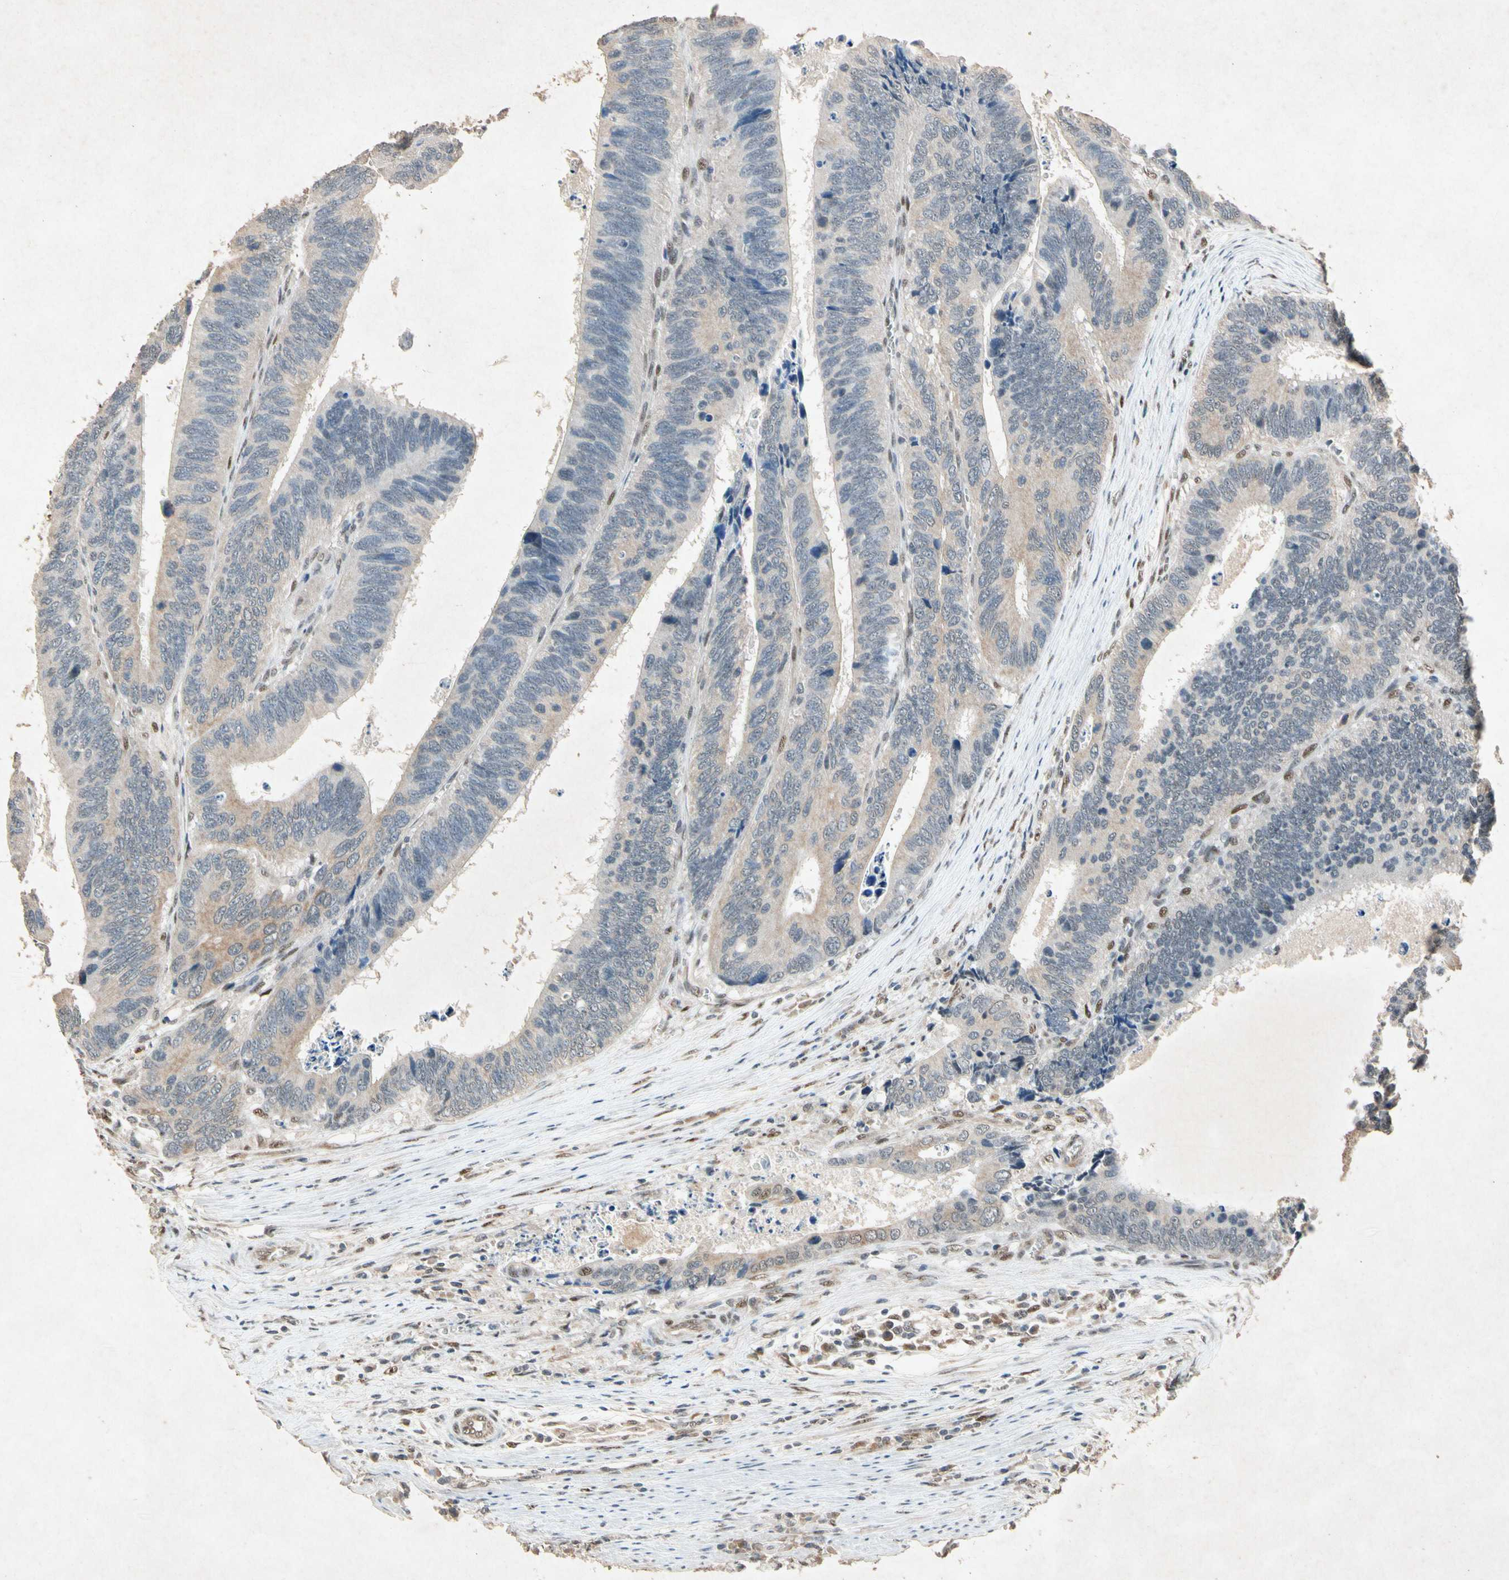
{"staining": {"intensity": "weak", "quantity": "25%-75%", "location": "cytoplasmic/membranous"}, "tissue": "colorectal cancer", "cell_type": "Tumor cells", "image_type": "cancer", "snomed": [{"axis": "morphology", "description": "Adenocarcinoma, NOS"}, {"axis": "topography", "description": "Colon"}], "caption": "Immunohistochemical staining of human colorectal cancer reveals low levels of weak cytoplasmic/membranous expression in approximately 25%-75% of tumor cells.", "gene": "PML", "patient": {"sex": "male", "age": 72}}